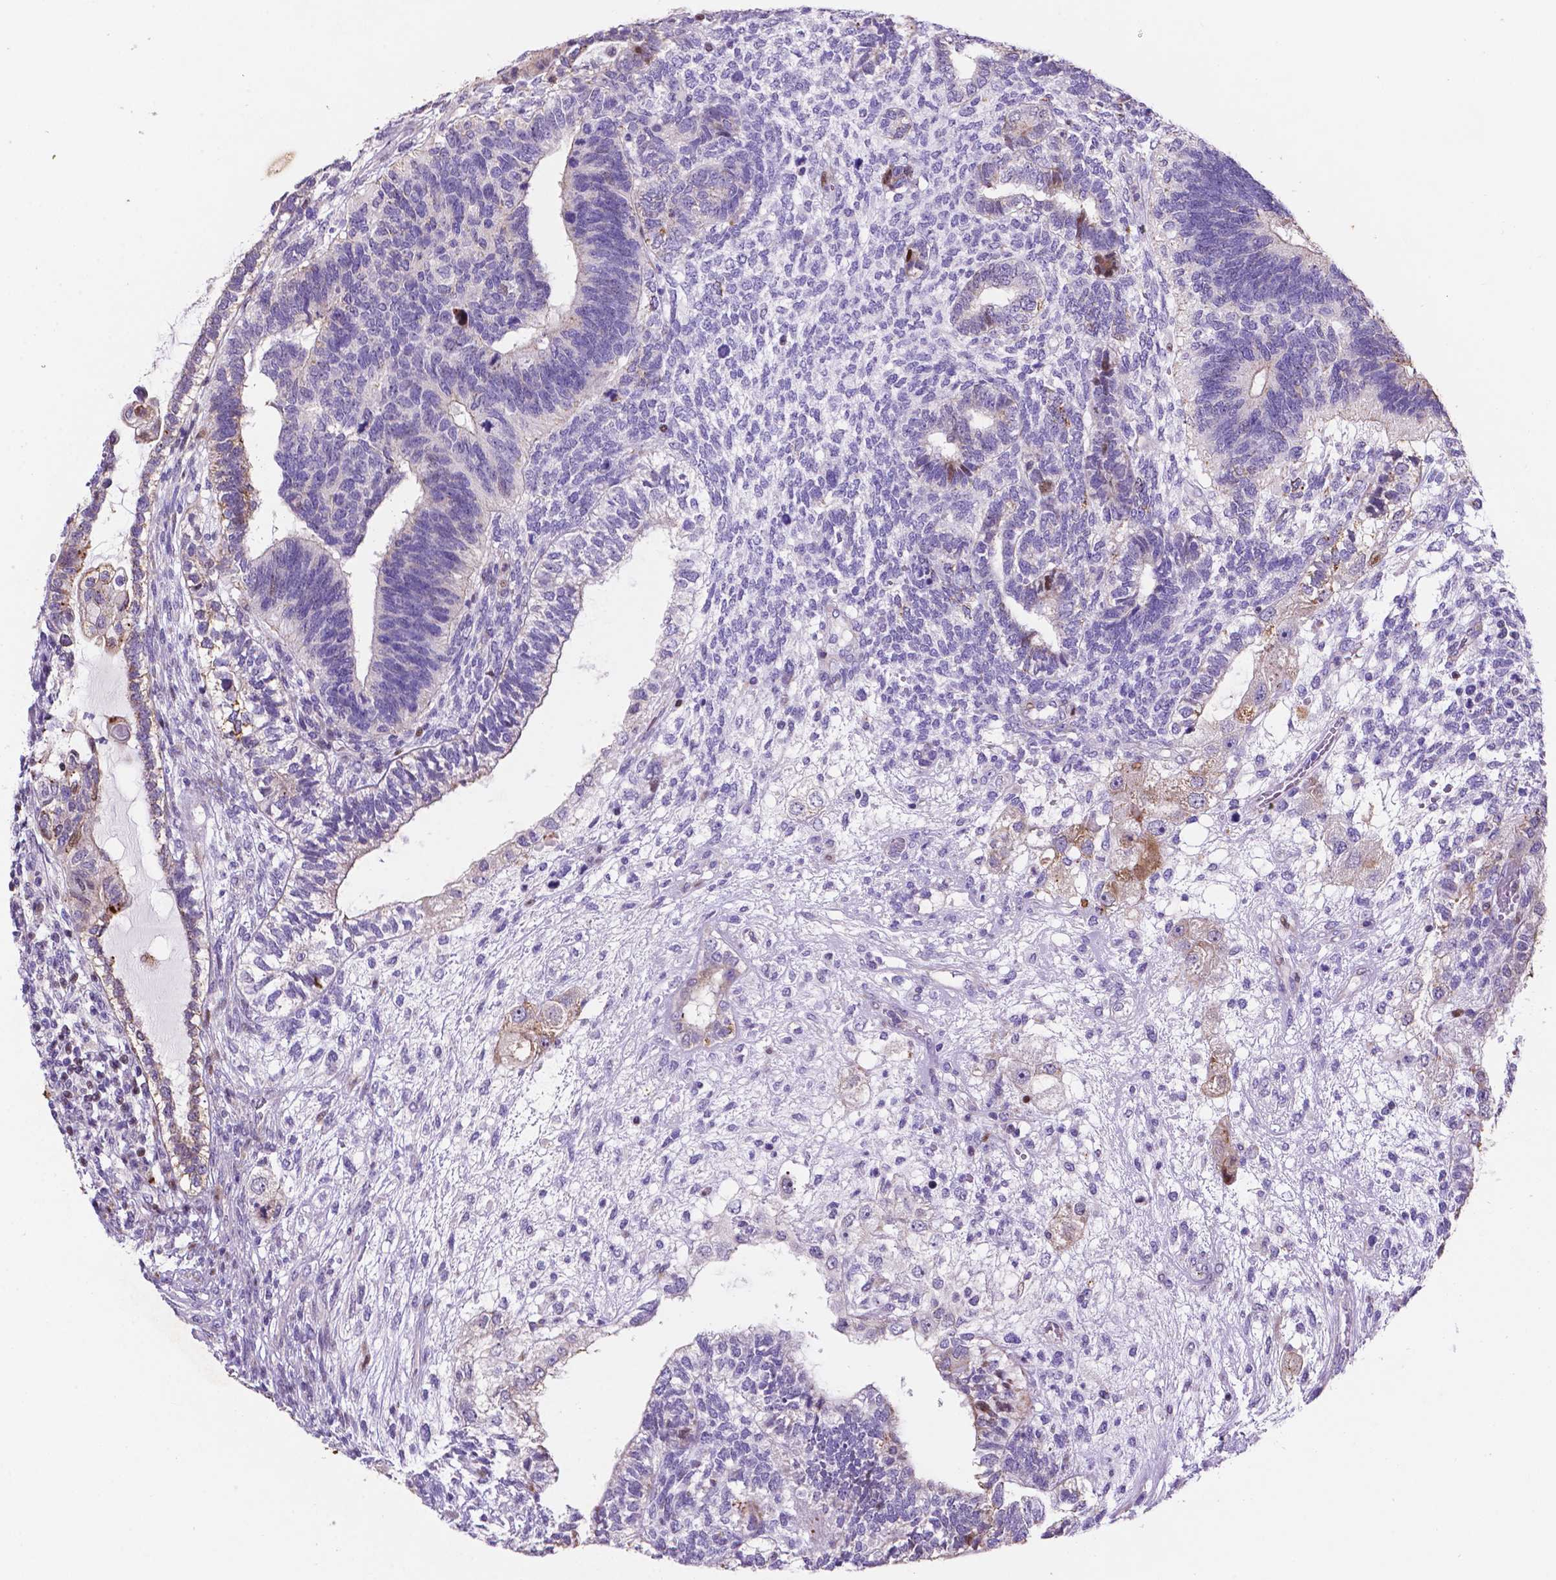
{"staining": {"intensity": "negative", "quantity": "none", "location": "none"}, "tissue": "testis cancer", "cell_type": "Tumor cells", "image_type": "cancer", "snomed": [{"axis": "morphology", "description": "Seminoma, NOS"}, {"axis": "morphology", "description": "Carcinoma, Embryonal, NOS"}, {"axis": "topography", "description": "Testis"}], "caption": "Tumor cells are negative for brown protein staining in testis embryonal carcinoma.", "gene": "TM4SF20", "patient": {"sex": "male", "age": 41}}